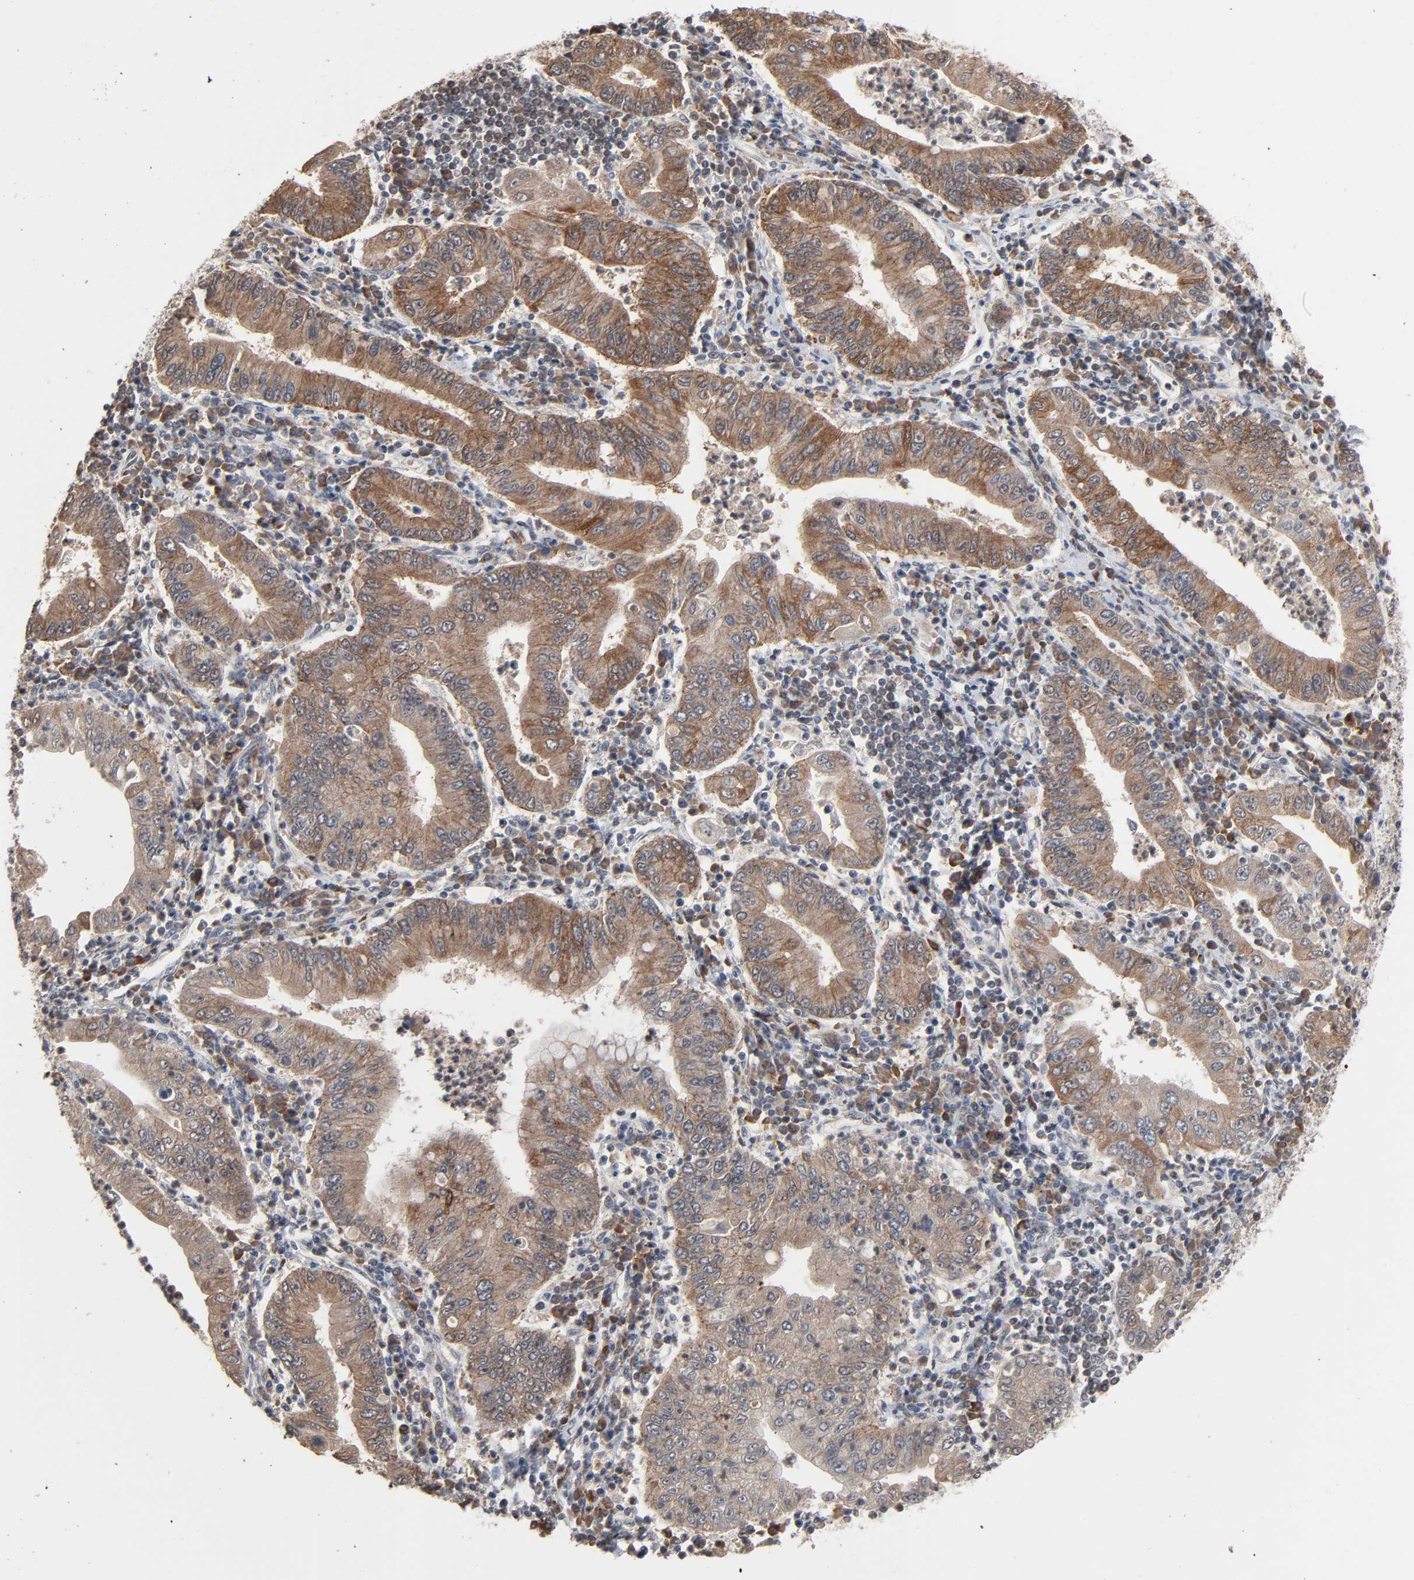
{"staining": {"intensity": "strong", "quantity": ">75%", "location": "cytoplasmic/membranous"}, "tissue": "stomach cancer", "cell_type": "Tumor cells", "image_type": "cancer", "snomed": [{"axis": "morphology", "description": "Normal tissue, NOS"}, {"axis": "morphology", "description": "Adenocarcinoma, NOS"}, {"axis": "topography", "description": "Esophagus"}, {"axis": "topography", "description": "Stomach, upper"}, {"axis": "topography", "description": "Peripheral nerve tissue"}], "caption": "Human adenocarcinoma (stomach) stained for a protein (brown) reveals strong cytoplasmic/membranous positive staining in about >75% of tumor cells.", "gene": "ZNF419", "patient": {"sex": "male", "age": 62}}